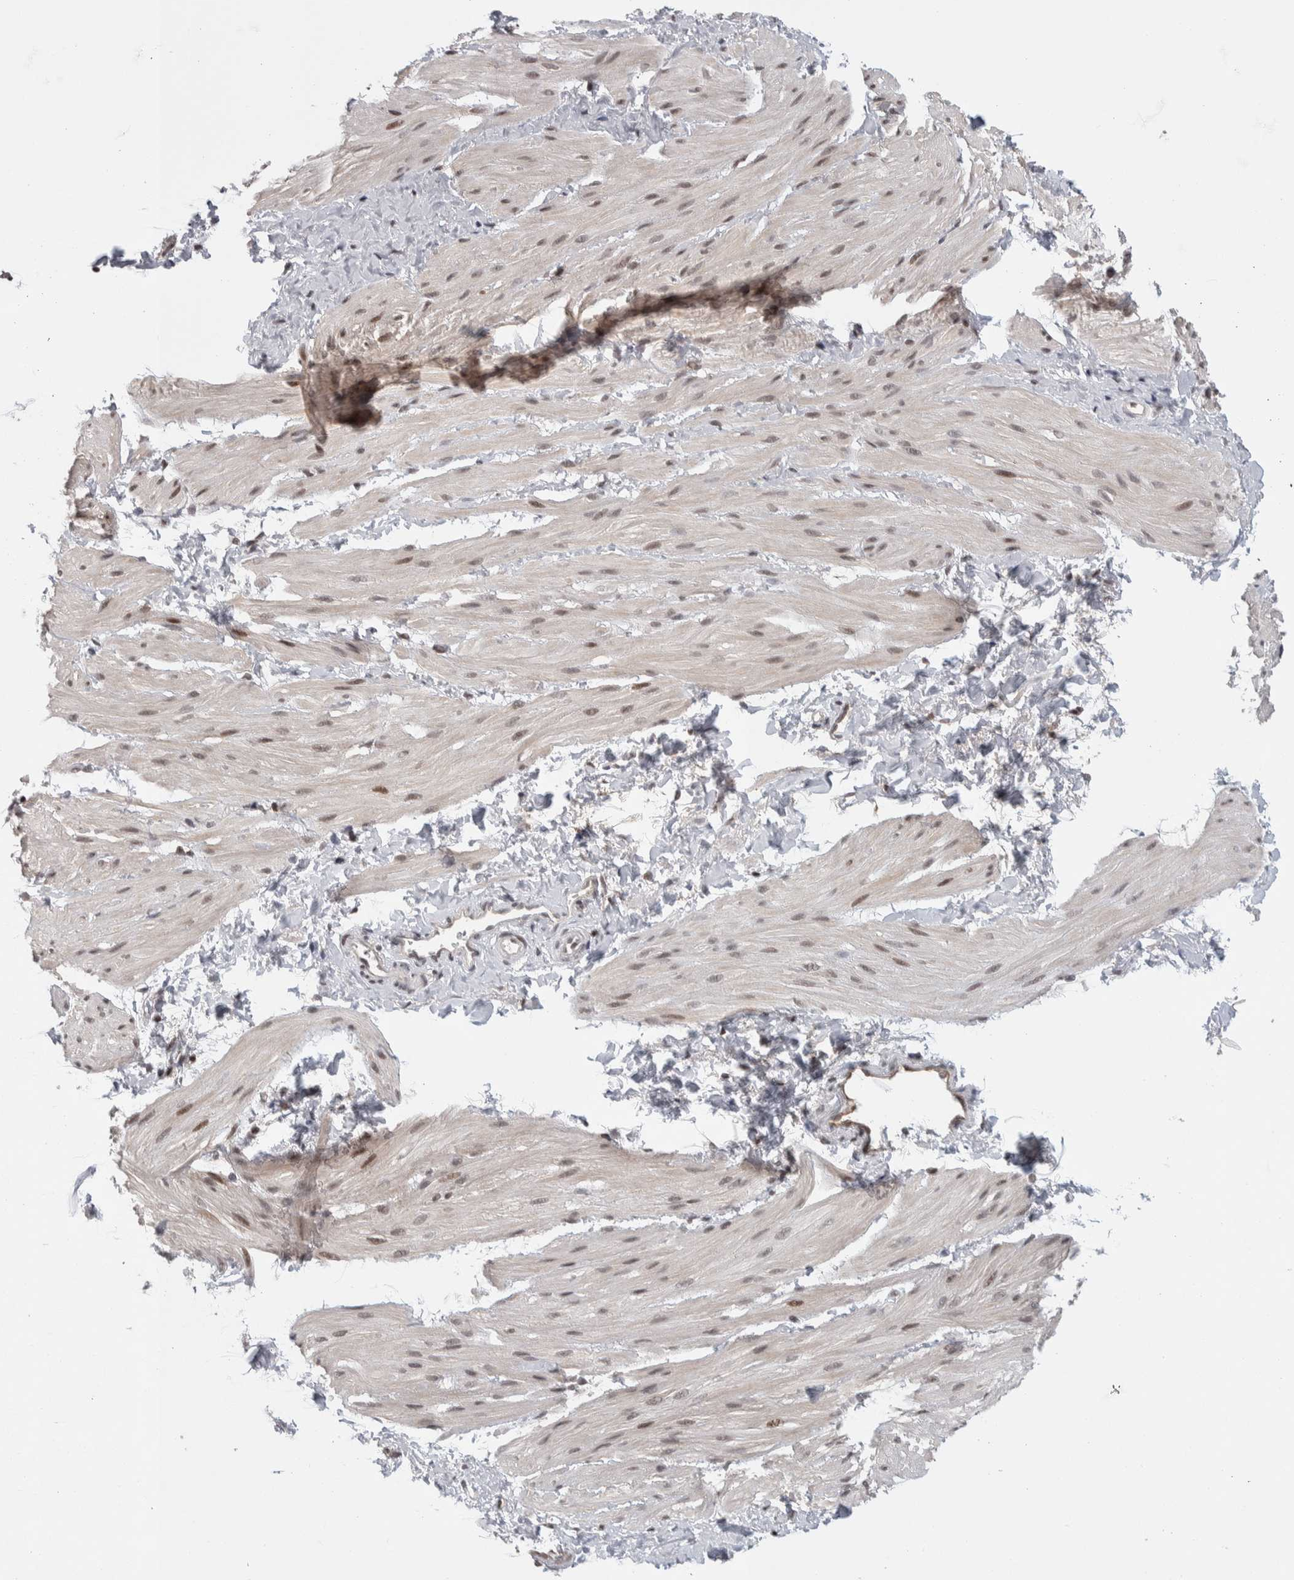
{"staining": {"intensity": "negative", "quantity": "none", "location": "none"}, "tissue": "smooth muscle", "cell_type": "Smooth muscle cells", "image_type": "normal", "snomed": [{"axis": "morphology", "description": "Normal tissue, NOS"}, {"axis": "topography", "description": "Smooth muscle"}], "caption": "Smooth muscle cells are negative for protein expression in benign human smooth muscle. The staining was performed using DAB (3,3'-diaminobenzidine) to visualize the protein expression in brown, while the nuclei were stained in blue with hematoxylin (Magnification: 20x).", "gene": "ZSCAN21", "patient": {"sex": "male", "age": 16}}